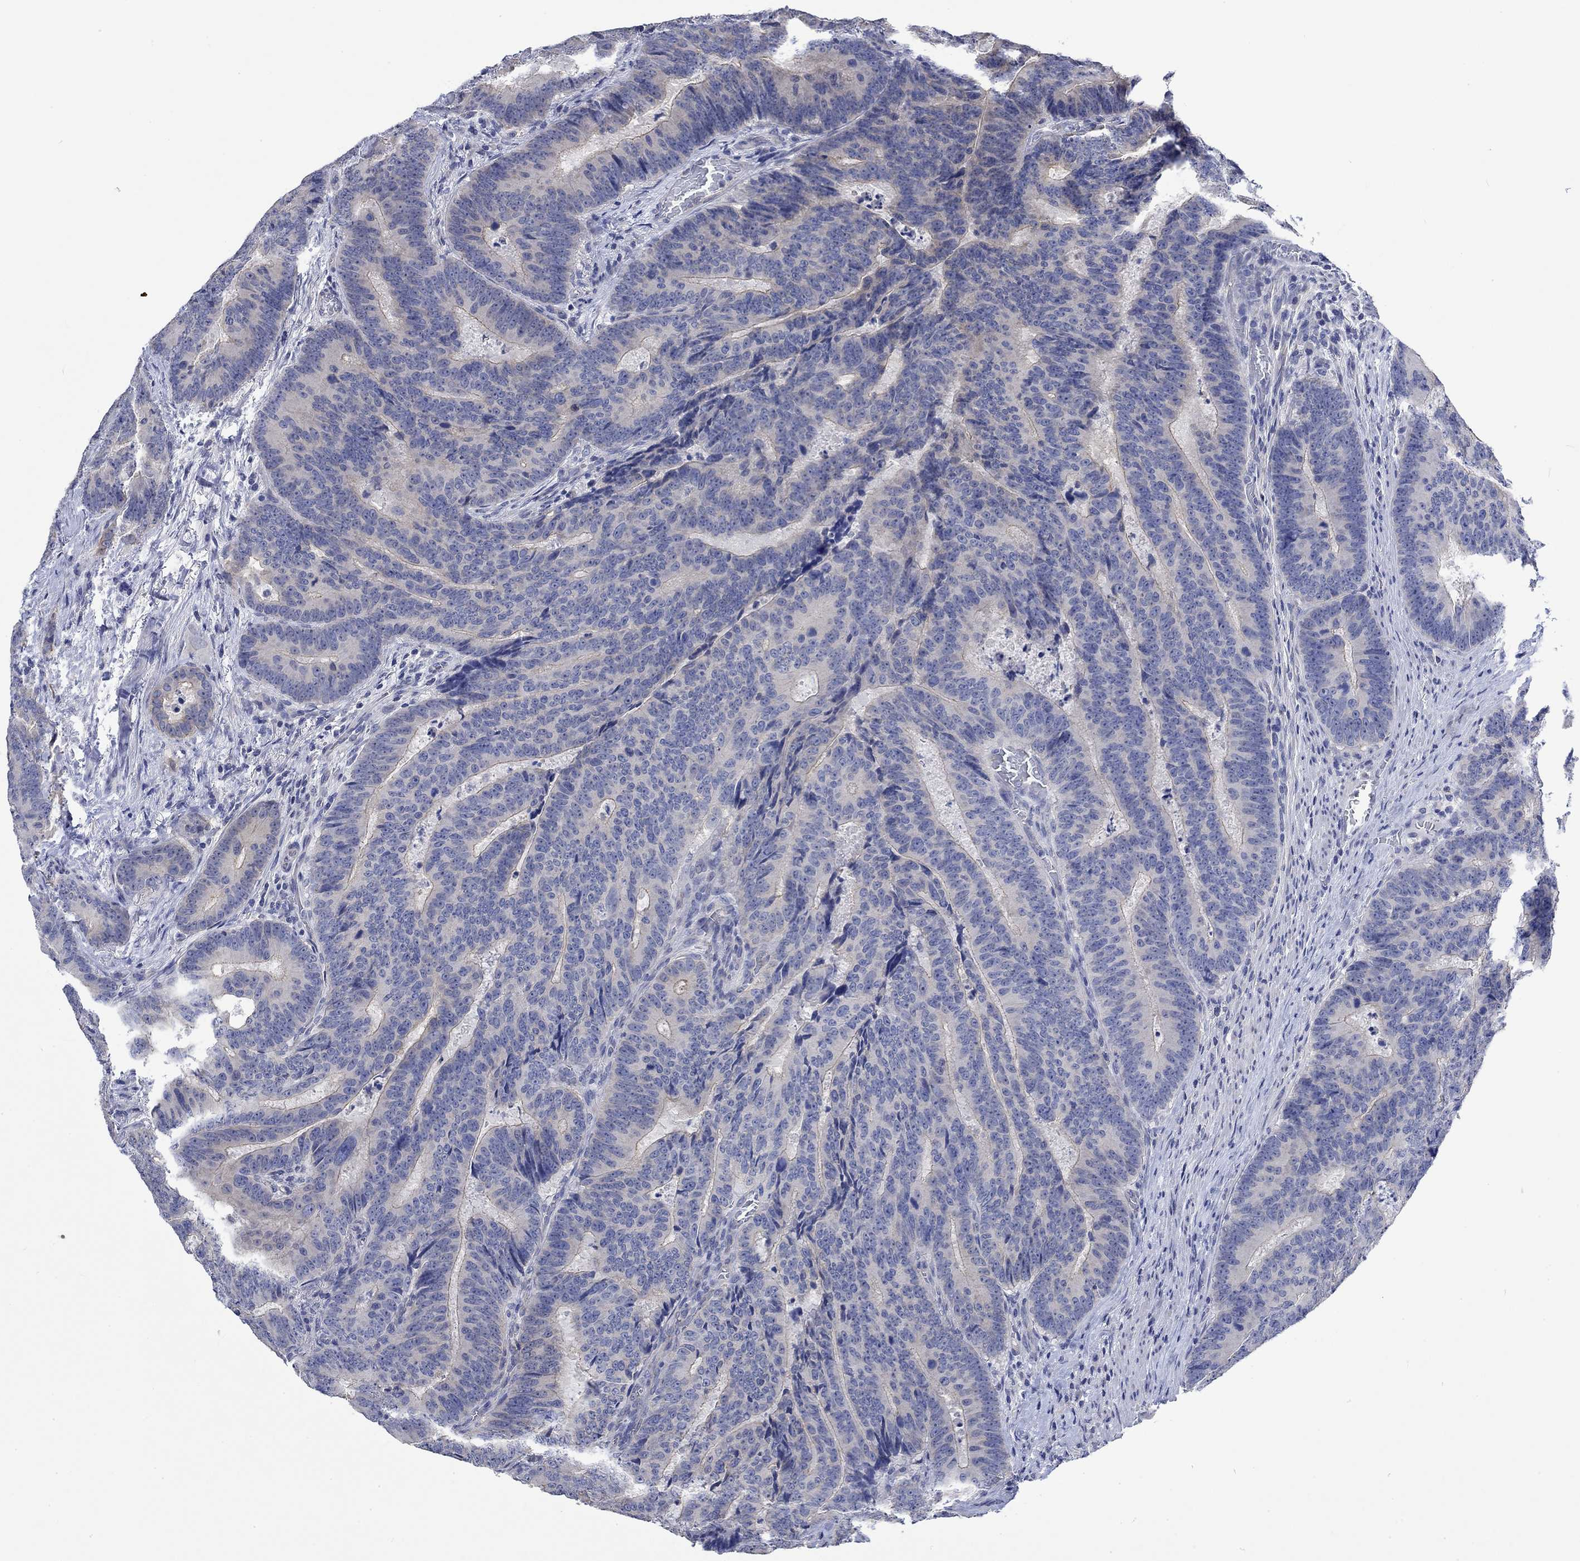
{"staining": {"intensity": "weak", "quantity": "<25%", "location": "cytoplasmic/membranous"}, "tissue": "colorectal cancer", "cell_type": "Tumor cells", "image_type": "cancer", "snomed": [{"axis": "morphology", "description": "Adenocarcinoma, NOS"}, {"axis": "topography", "description": "Colon"}], "caption": "This is an immunohistochemistry (IHC) micrograph of human colorectal cancer (adenocarcinoma). There is no expression in tumor cells.", "gene": "AGRP", "patient": {"sex": "female", "age": 82}}